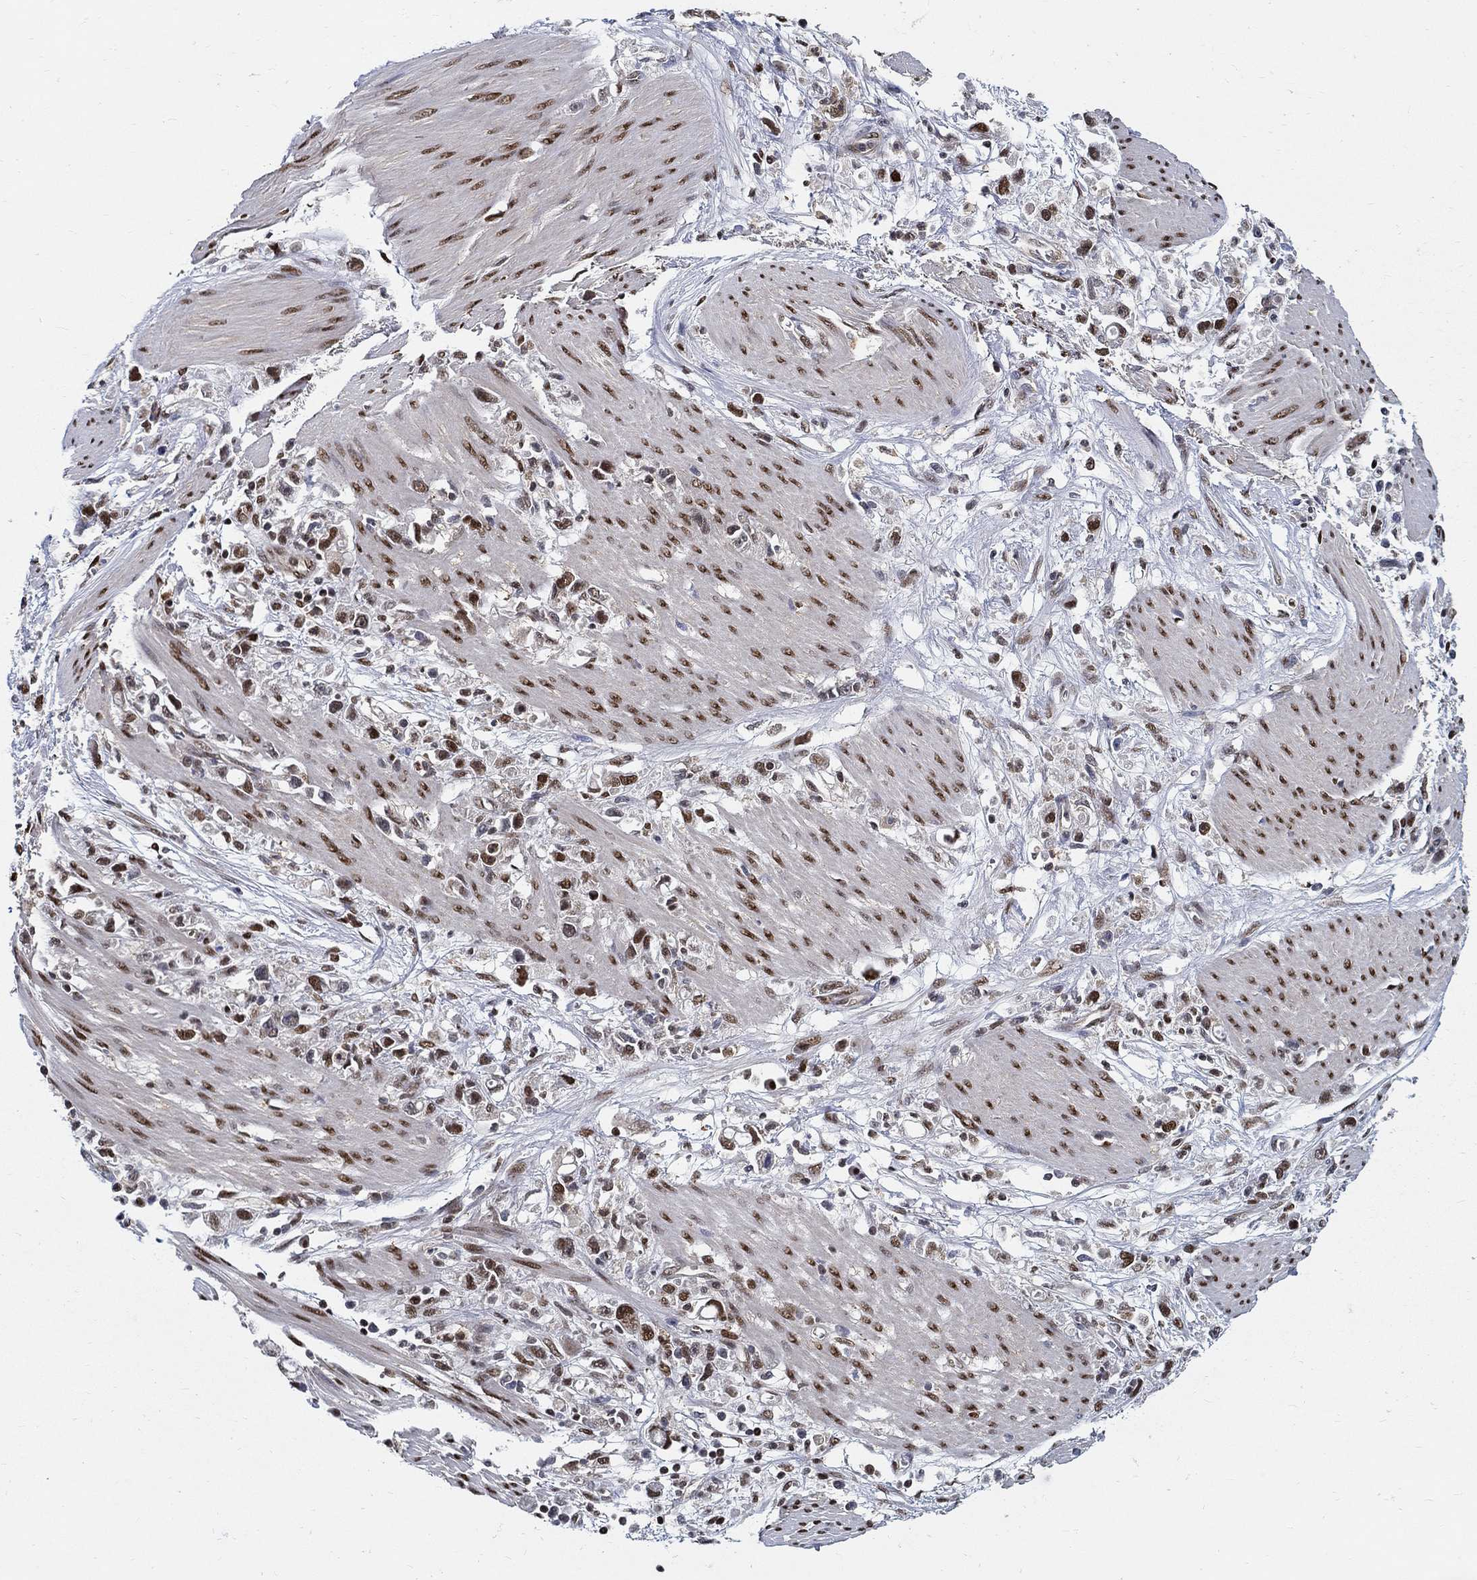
{"staining": {"intensity": "strong", "quantity": "25%-75%", "location": "nuclear"}, "tissue": "stomach cancer", "cell_type": "Tumor cells", "image_type": "cancer", "snomed": [{"axis": "morphology", "description": "Adenocarcinoma, NOS"}, {"axis": "topography", "description": "Stomach"}], "caption": "Human stomach cancer (adenocarcinoma) stained with a protein marker exhibits strong staining in tumor cells.", "gene": "ZNF594", "patient": {"sex": "female", "age": 59}}